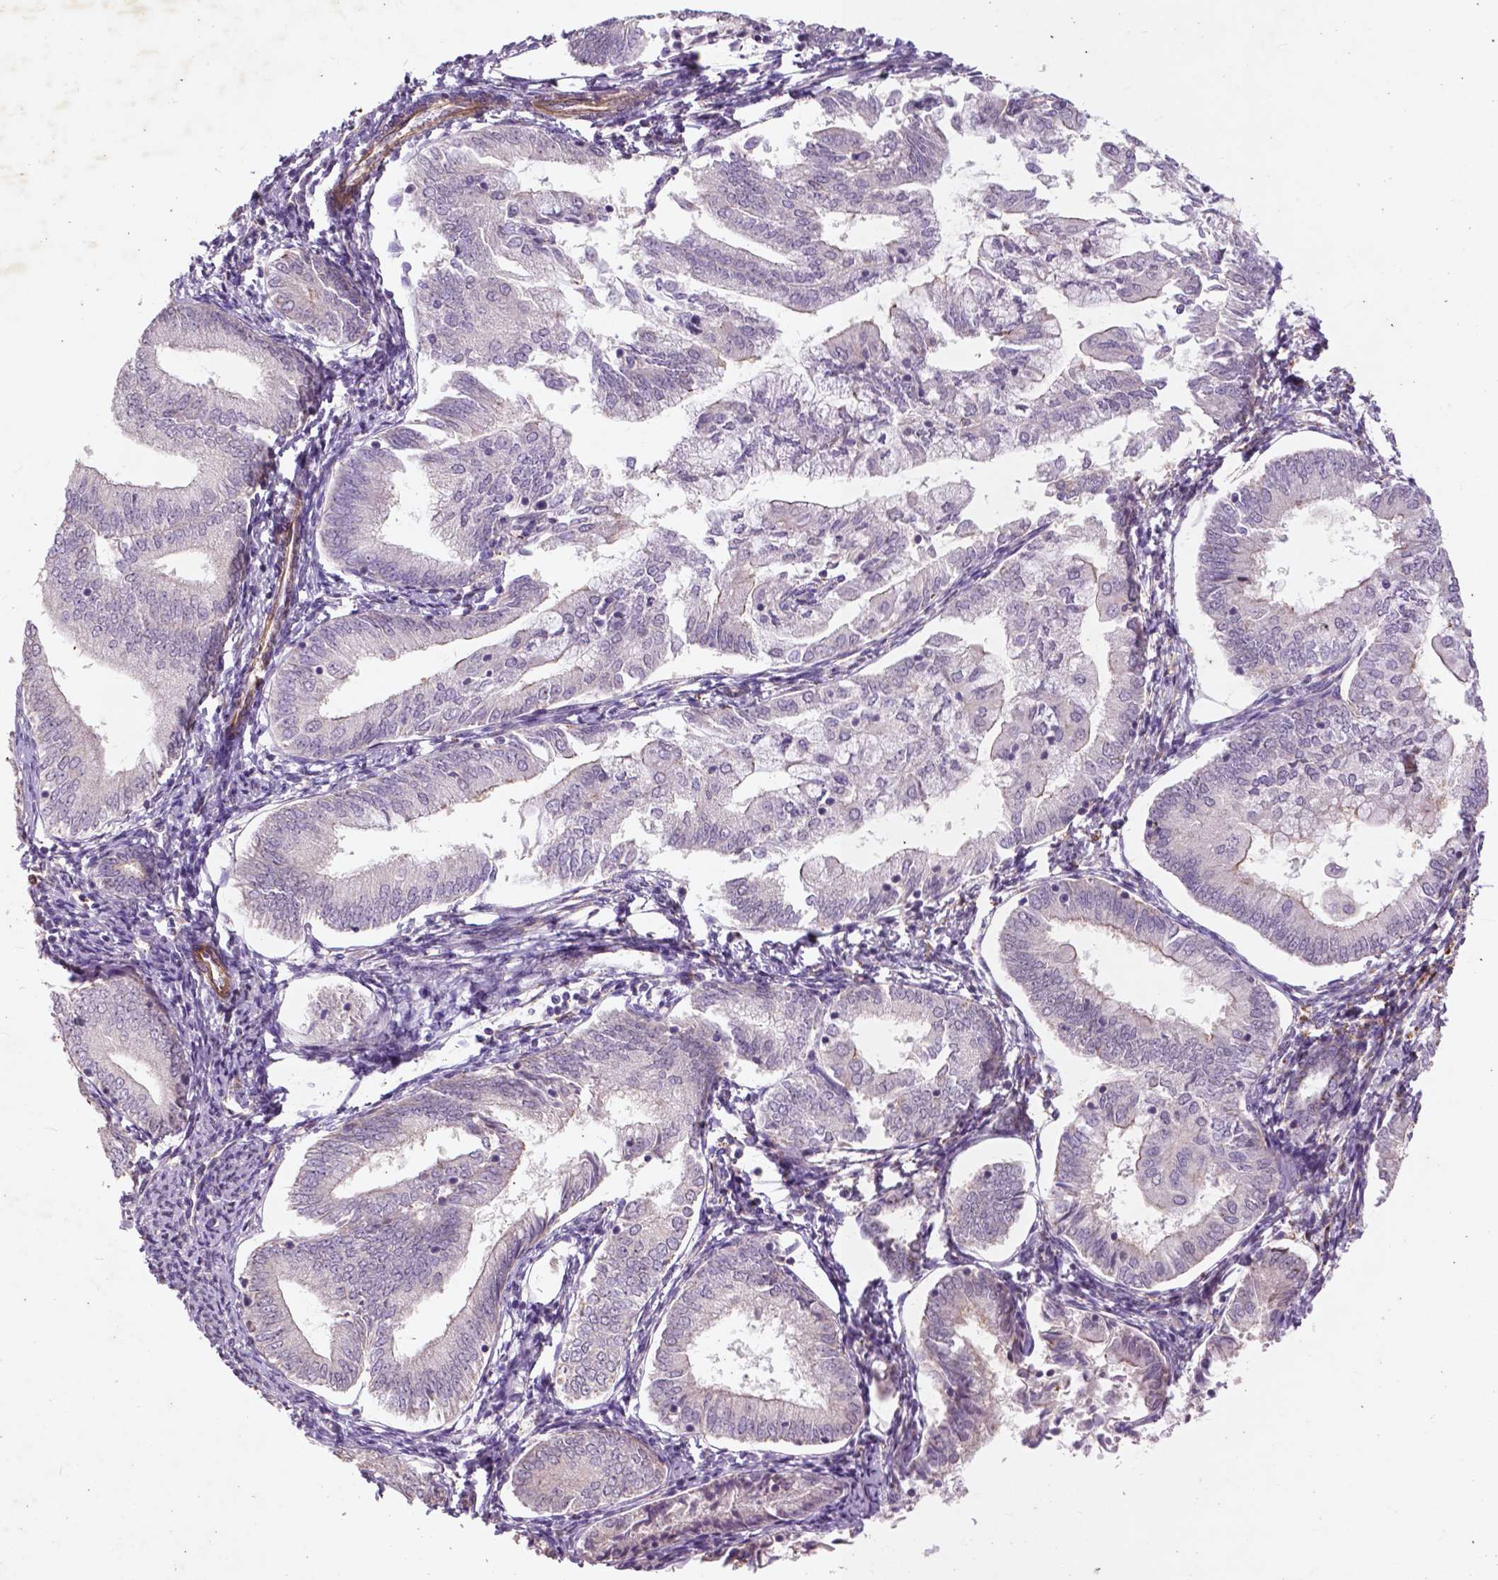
{"staining": {"intensity": "negative", "quantity": "none", "location": "none"}, "tissue": "endometrial cancer", "cell_type": "Tumor cells", "image_type": "cancer", "snomed": [{"axis": "morphology", "description": "Adenocarcinoma, NOS"}, {"axis": "topography", "description": "Endometrium"}], "caption": "An immunohistochemistry micrograph of endometrial adenocarcinoma is shown. There is no staining in tumor cells of endometrial adenocarcinoma.", "gene": "RFPL4B", "patient": {"sex": "female", "age": 55}}